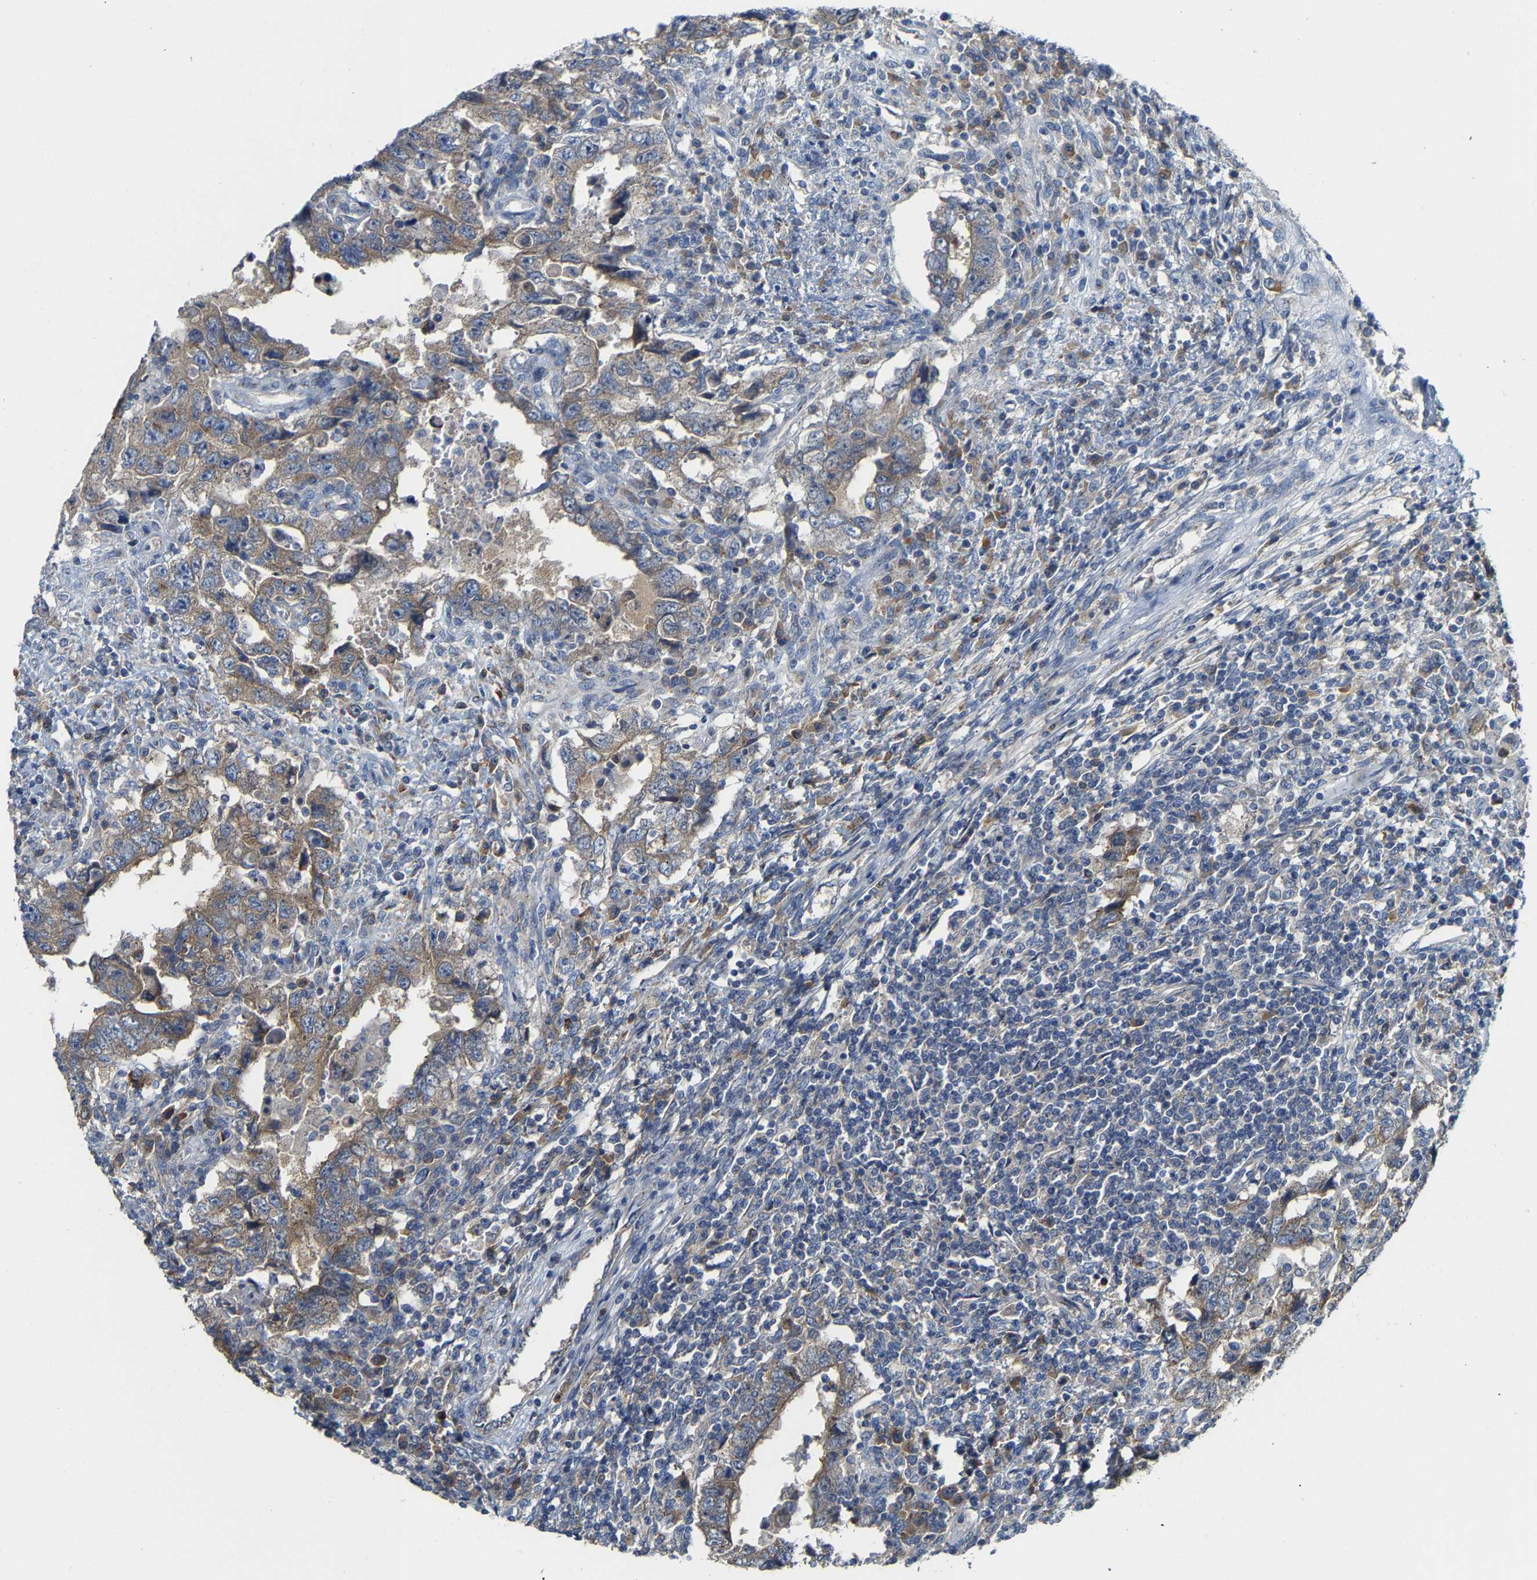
{"staining": {"intensity": "weak", "quantity": ">75%", "location": "cytoplasmic/membranous"}, "tissue": "testis cancer", "cell_type": "Tumor cells", "image_type": "cancer", "snomed": [{"axis": "morphology", "description": "Carcinoma, Embryonal, NOS"}, {"axis": "topography", "description": "Testis"}], "caption": "A brown stain shows weak cytoplasmic/membranous staining of a protein in testis embryonal carcinoma tumor cells.", "gene": "PCNT", "patient": {"sex": "male", "age": 26}}